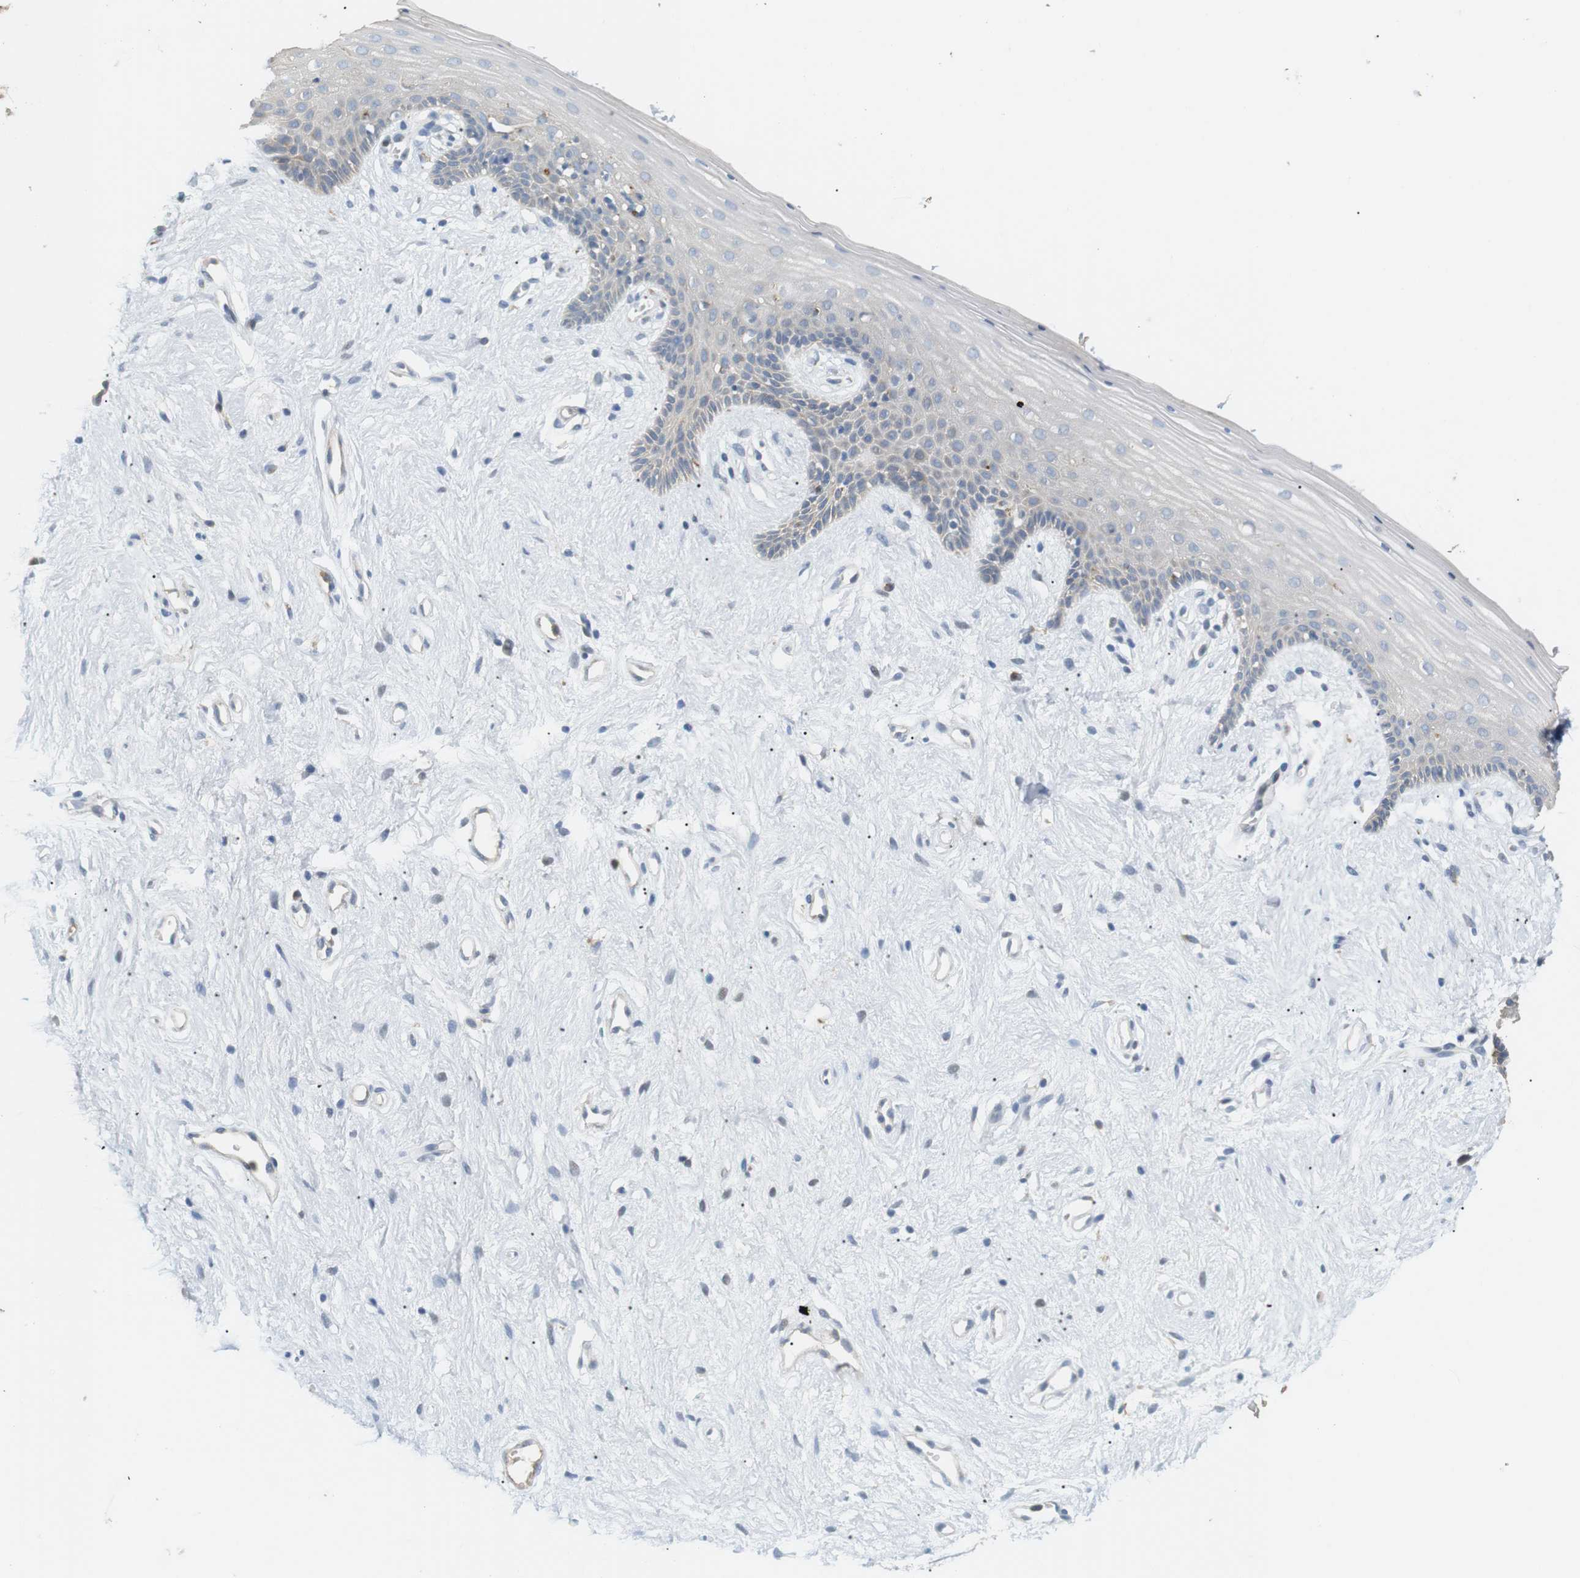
{"staining": {"intensity": "negative", "quantity": "none", "location": "none"}, "tissue": "vagina", "cell_type": "Squamous epithelial cells", "image_type": "normal", "snomed": [{"axis": "morphology", "description": "Normal tissue, NOS"}, {"axis": "topography", "description": "Vagina"}], "caption": "Immunohistochemistry (IHC) of benign human vagina exhibits no staining in squamous epithelial cells. (Stains: DAB (3,3'-diaminobenzidine) immunohistochemistry with hematoxylin counter stain, Microscopy: brightfield microscopy at high magnification).", "gene": "CD300E", "patient": {"sex": "female", "age": 44}}